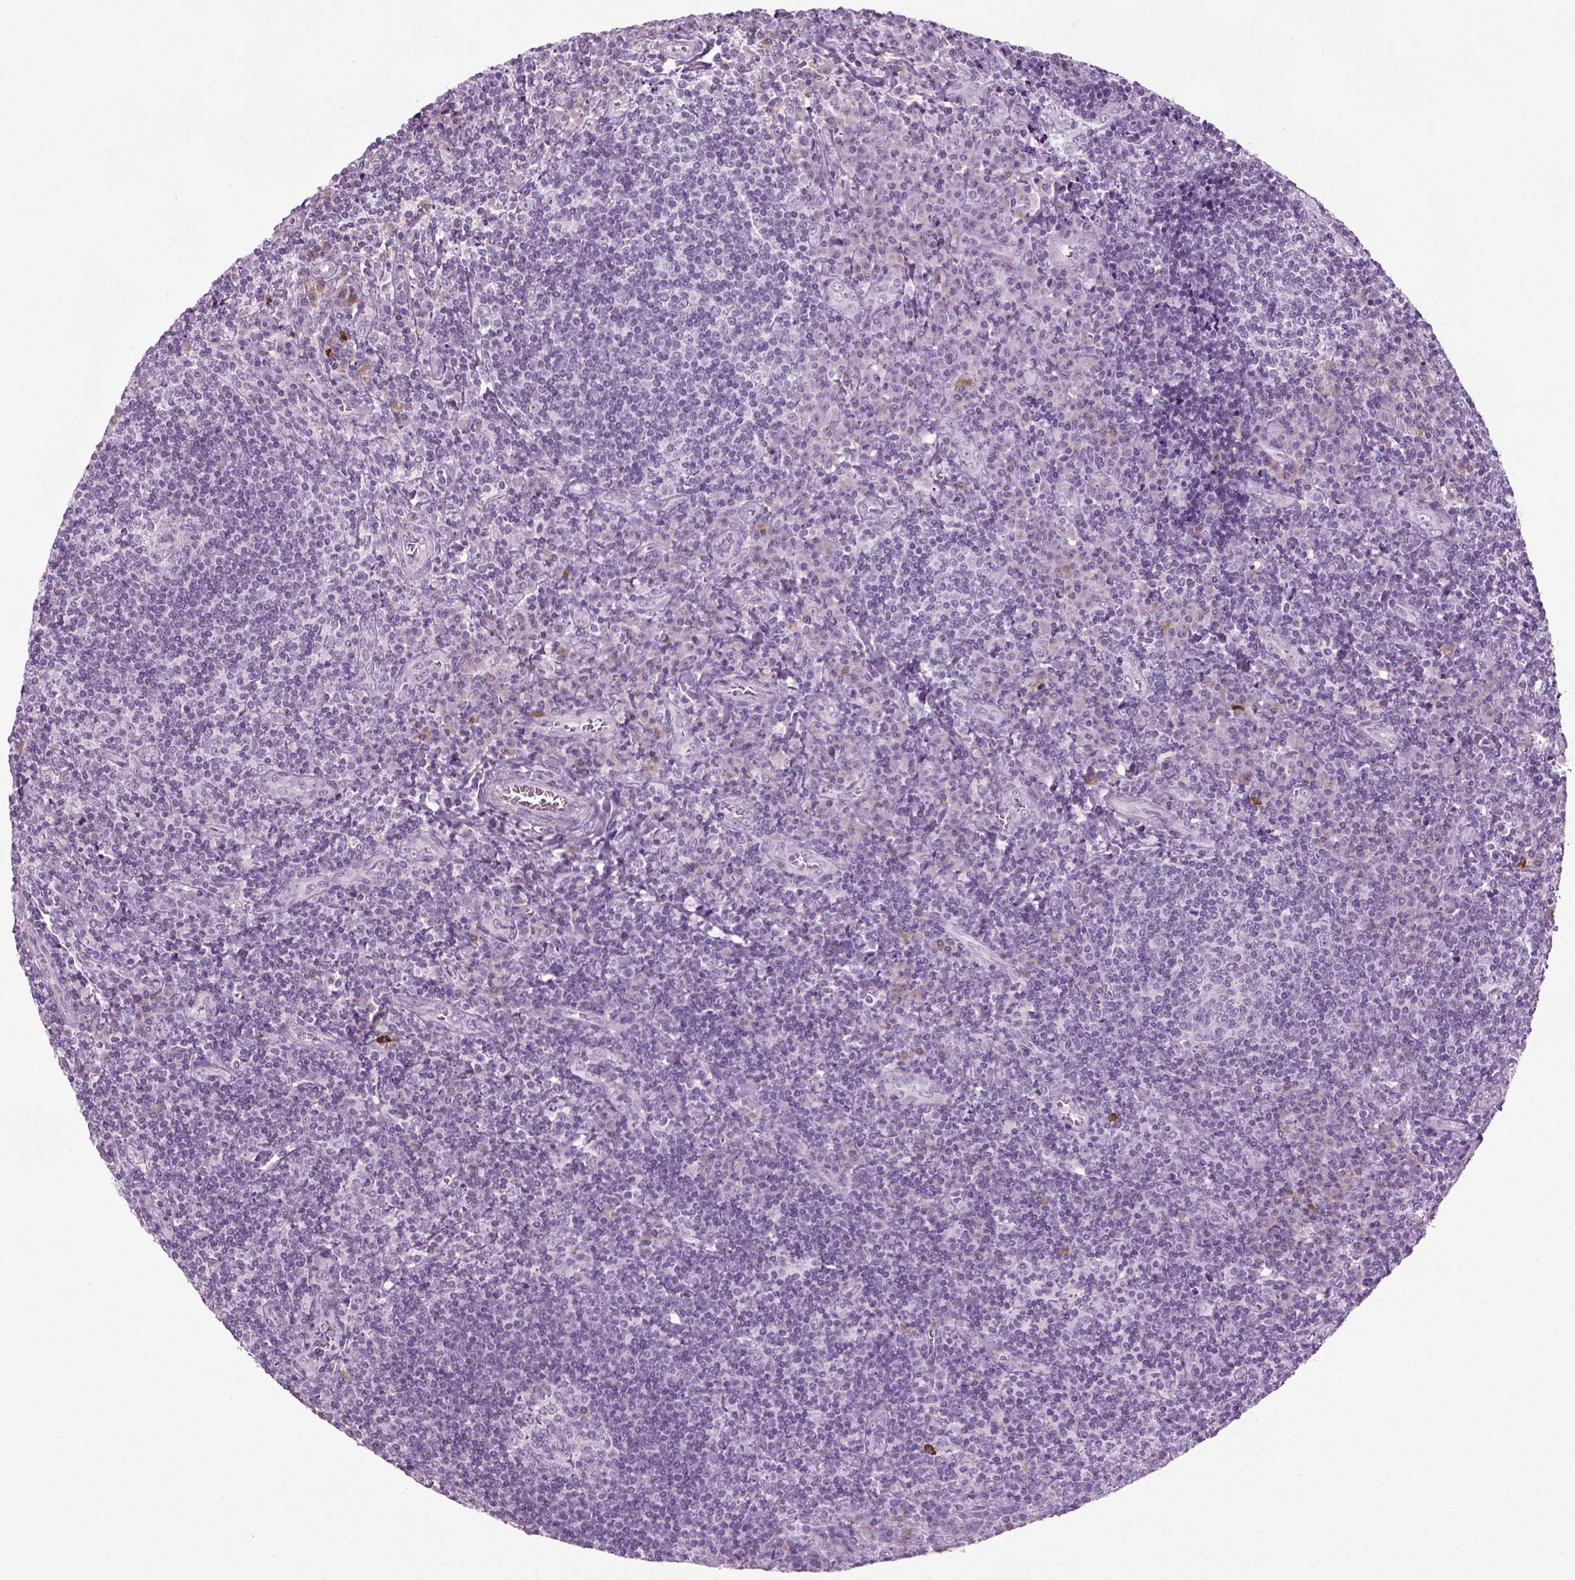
{"staining": {"intensity": "weak", "quantity": "<25%", "location": "cytoplasmic/membranous"}, "tissue": "tonsil", "cell_type": "Germinal center cells", "image_type": "normal", "snomed": [{"axis": "morphology", "description": "Normal tissue, NOS"}, {"axis": "topography", "description": "Tonsil"}], "caption": "There is no significant staining in germinal center cells of tonsil. The staining is performed using DAB brown chromogen with nuclei counter-stained in using hematoxylin.", "gene": "PRLH", "patient": {"sex": "male", "age": 33}}